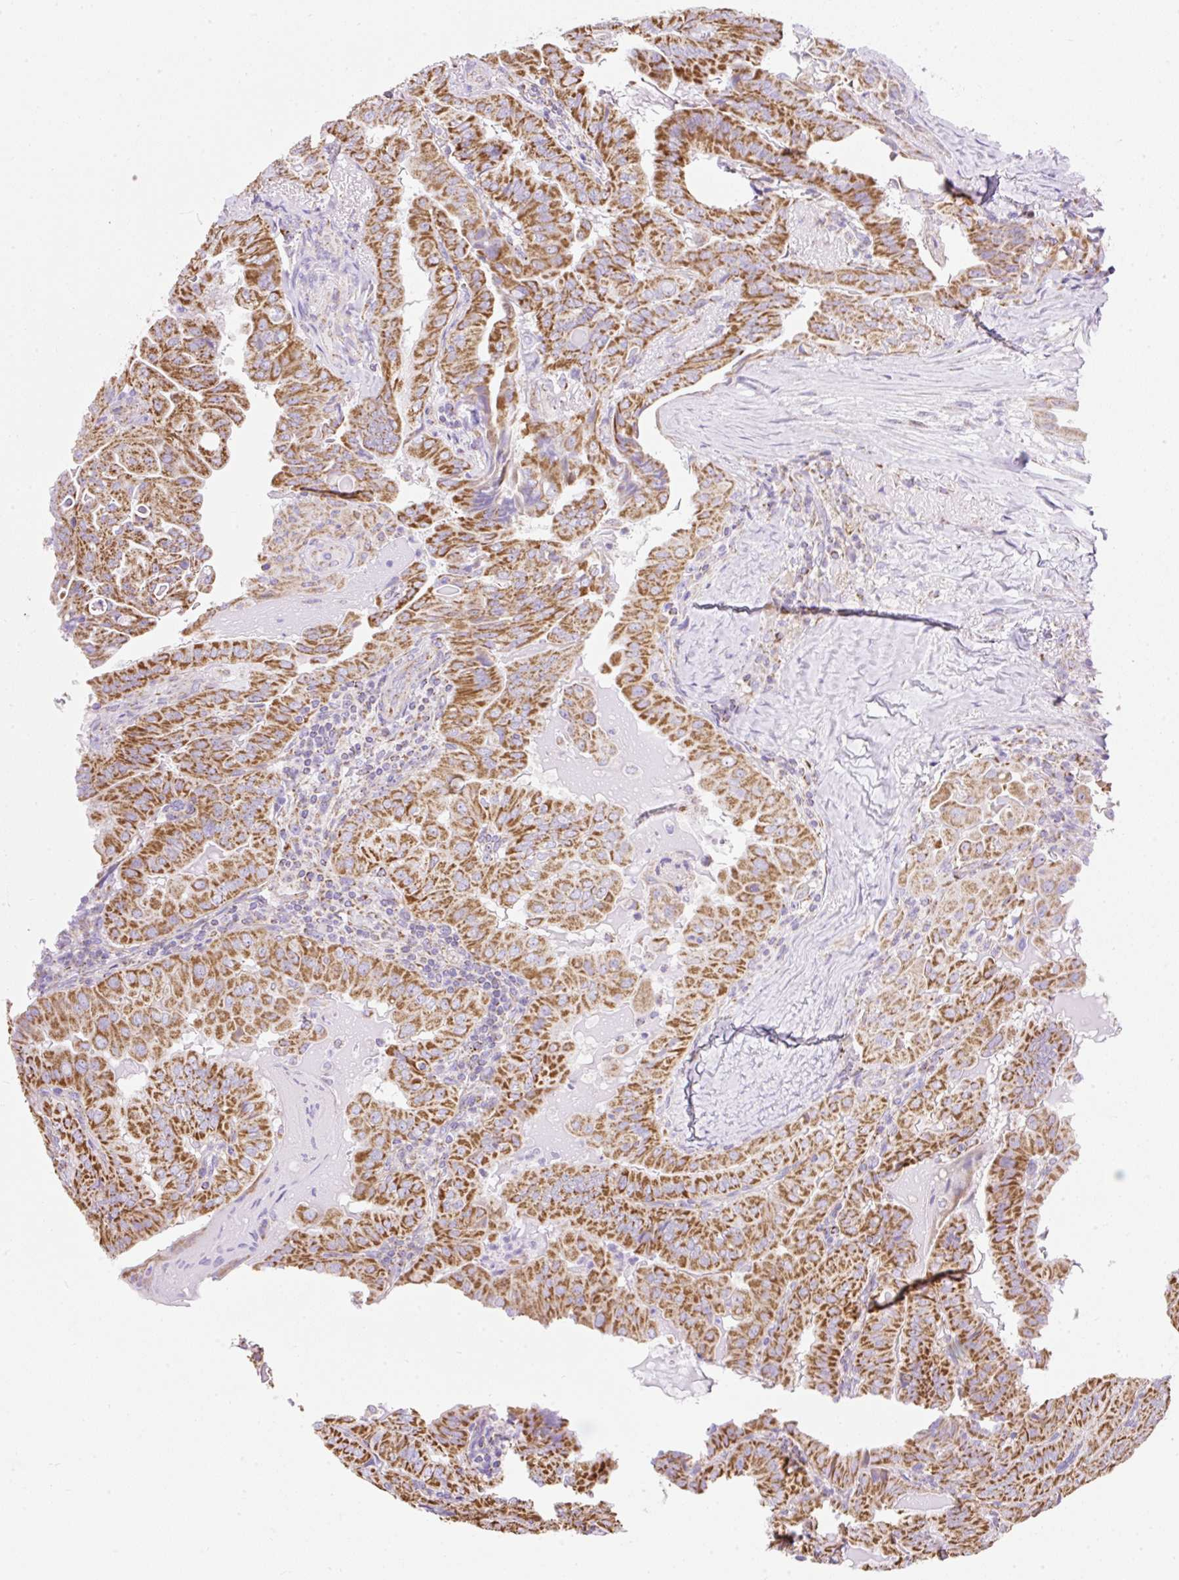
{"staining": {"intensity": "strong", "quantity": ">75%", "location": "cytoplasmic/membranous"}, "tissue": "thyroid cancer", "cell_type": "Tumor cells", "image_type": "cancer", "snomed": [{"axis": "morphology", "description": "Papillary adenocarcinoma, NOS"}, {"axis": "topography", "description": "Thyroid gland"}], "caption": "Thyroid cancer (papillary adenocarcinoma) stained with a protein marker displays strong staining in tumor cells.", "gene": "DAAM2", "patient": {"sex": "female", "age": 68}}